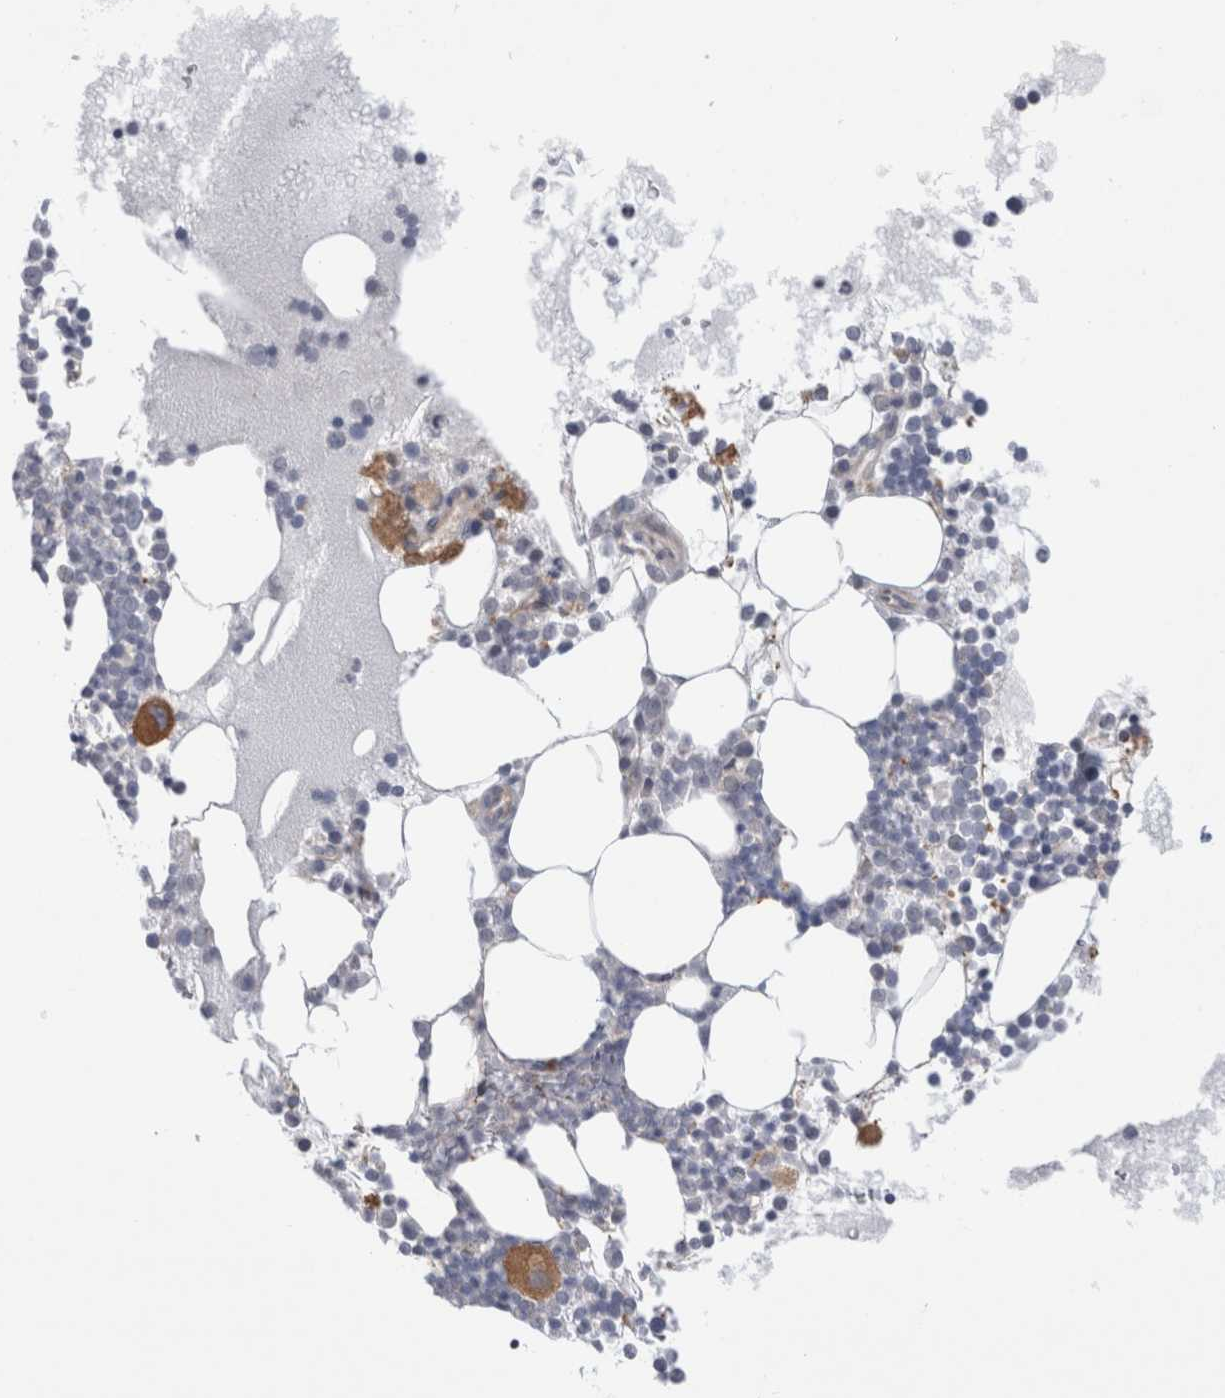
{"staining": {"intensity": "moderate", "quantity": "<25%", "location": "cytoplasmic/membranous"}, "tissue": "bone marrow", "cell_type": "Hematopoietic cells", "image_type": "normal", "snomed": [{"axis": "morphology", "description": "Normal tissue, NOS"}, {"axis": "morphology", "description": "Inflammation, NOS"}, {"axis": "topography", "description": "Bone marrow"}], "caption": "Immunohistochemical staining of unremarkable bone marrow reveals low levels of moderate cytoplasmic/membranous positivity in about <25% of hematopoietic cells. (DAB (3,3'-diaminobenzidine) = brown stain, brightfield microscopy at high magnification).", "gene": "ANKMY1", "patient": {"sex": "female", "age": 45}}